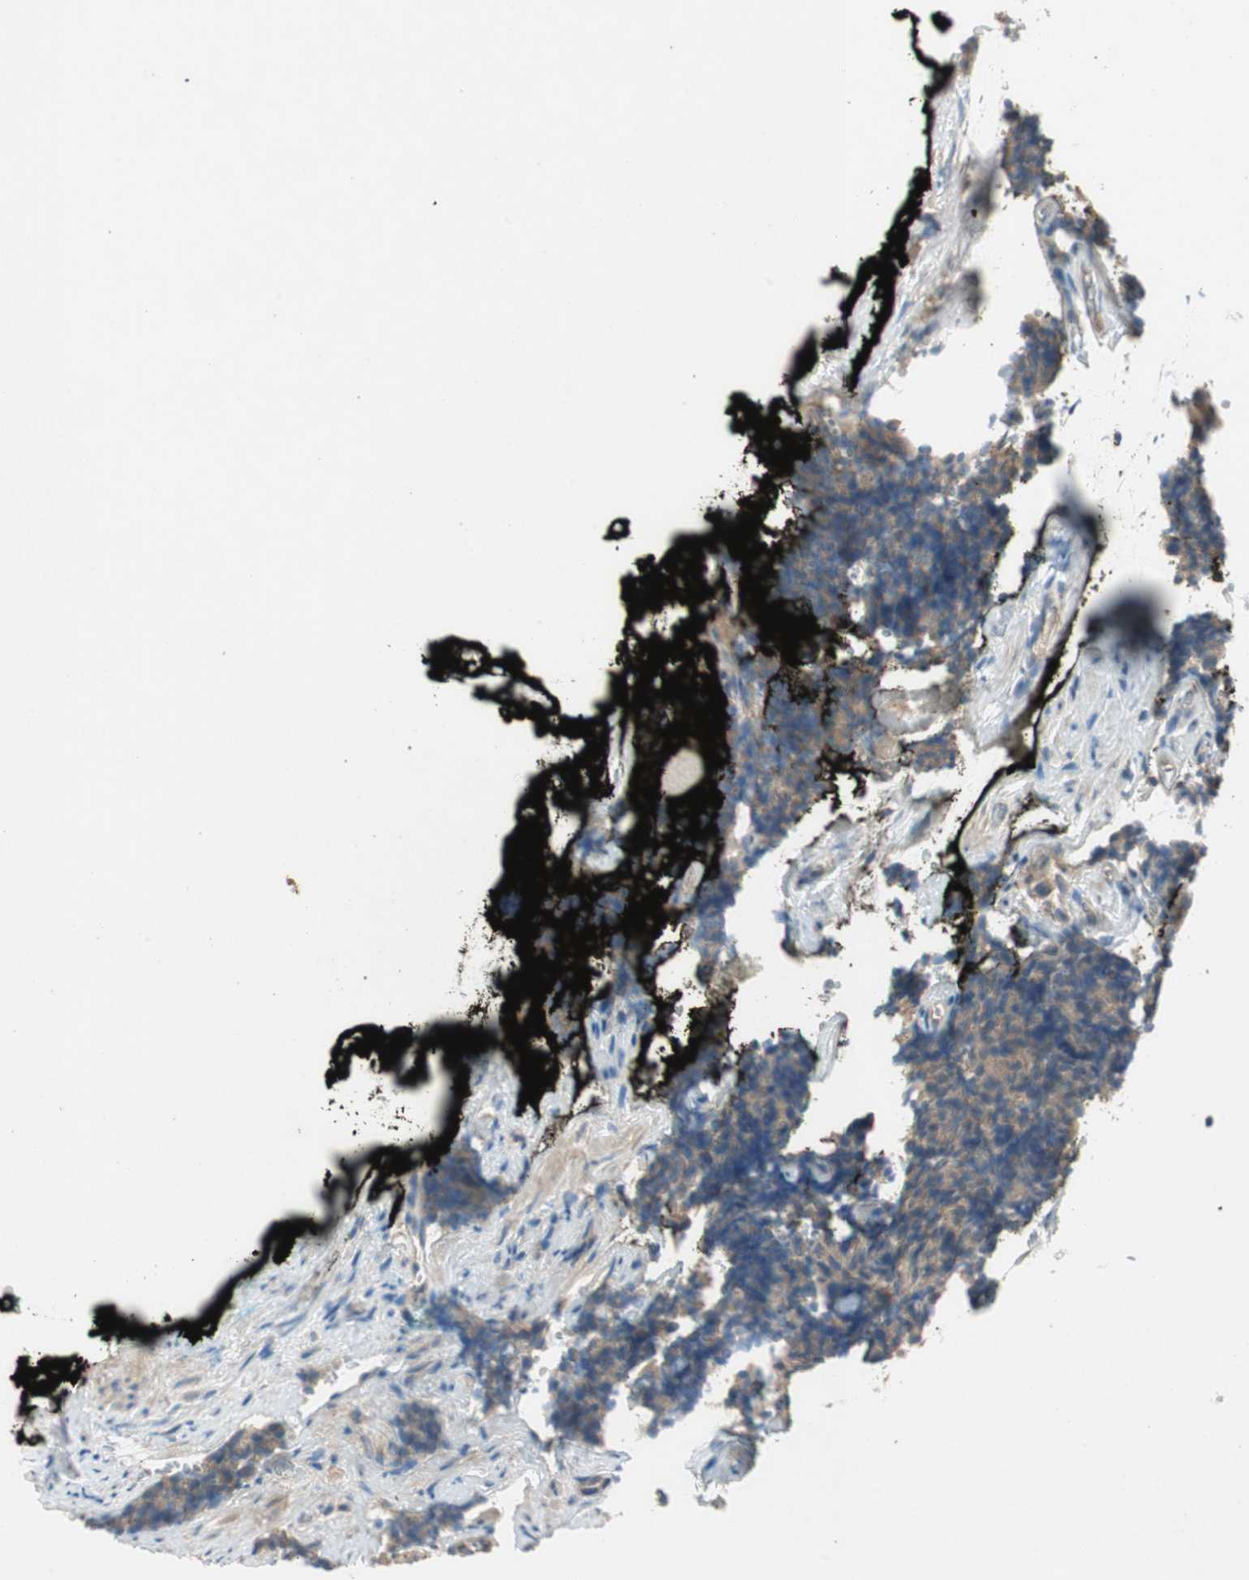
{"staining": {"intensity": "moderate", "quantity": ">75%", "location": "cytoplasmic/membranous"}, "tissue": "prostate cancer", "cell_type": "Tumor cells", "image_type": "cancer", "snomed": [{"axis": "morphology", "description": "Adenocarcinoma, High grade"}, {"axis": "topography", "description": "Prostate"}], "caption": "Adenocarcinoma (high-grade) (prostate) was stained to show a protein in brown. There is medium levels of moderate cytoplasmic/membranous positivity in about >75% of tumor cells.", "gene": "NCLN", "patient": {"sex": "male", "age": 58}}